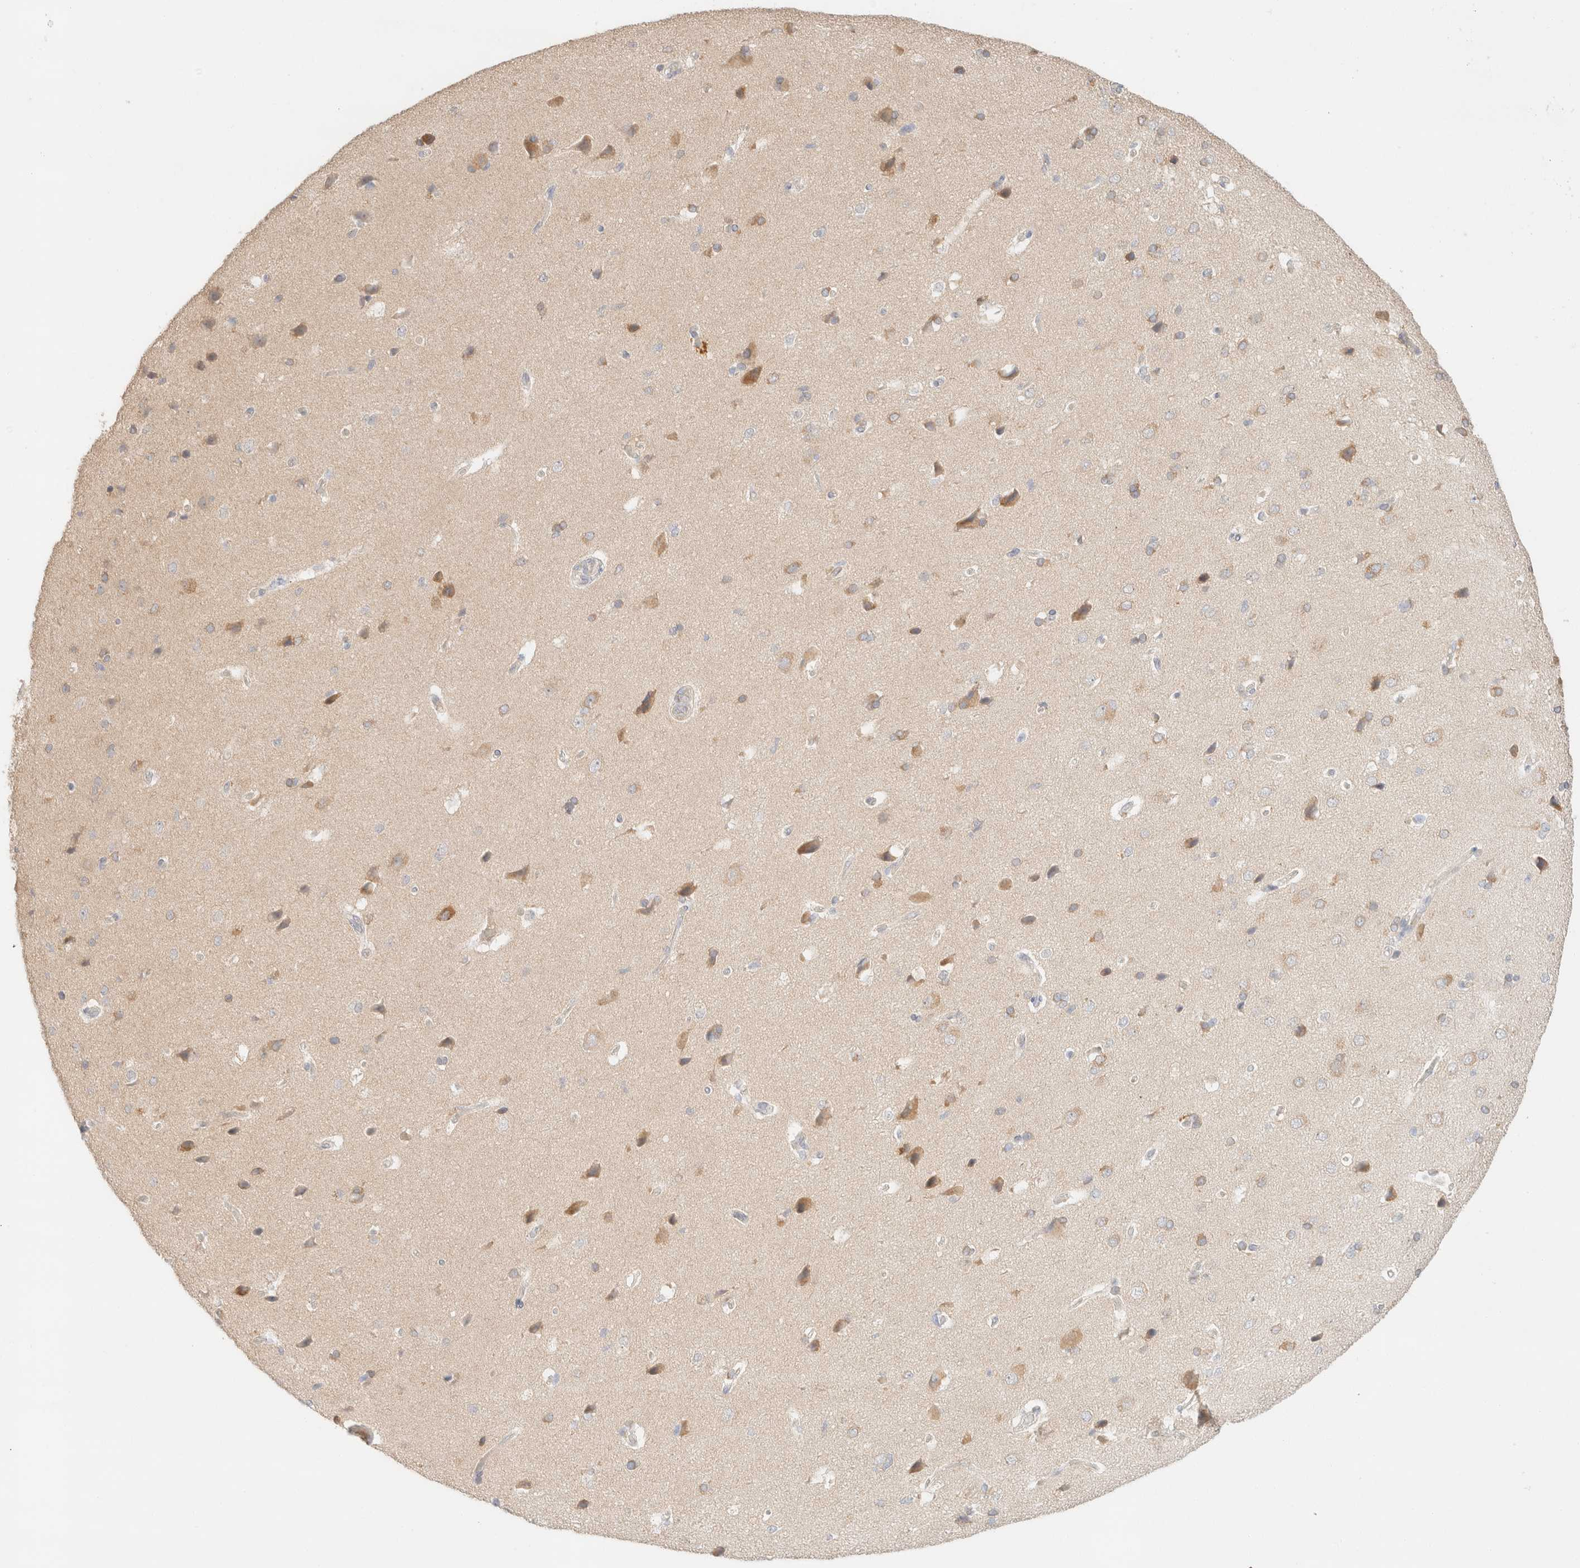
{"staining": {"intensity": "negative", "quantity": "none", "location": "none"}, "tissue": "cerebral cortex", "cell_type": "Endothelial cells", "image_type": "normal", "snomed": [{"axis": "morphology", "description": "Normal tissue, NOS"}, {"axis": "topography", "description": "Cerebral cortex"}], "caption": "An image of human cerebral cortex is negative for staining in endothelial cells. (Immunohistochemistry, brightfield microscopy, high magnification).", "gene": "CSNK1E", "patient": {"sex": "male", "age": 62}}